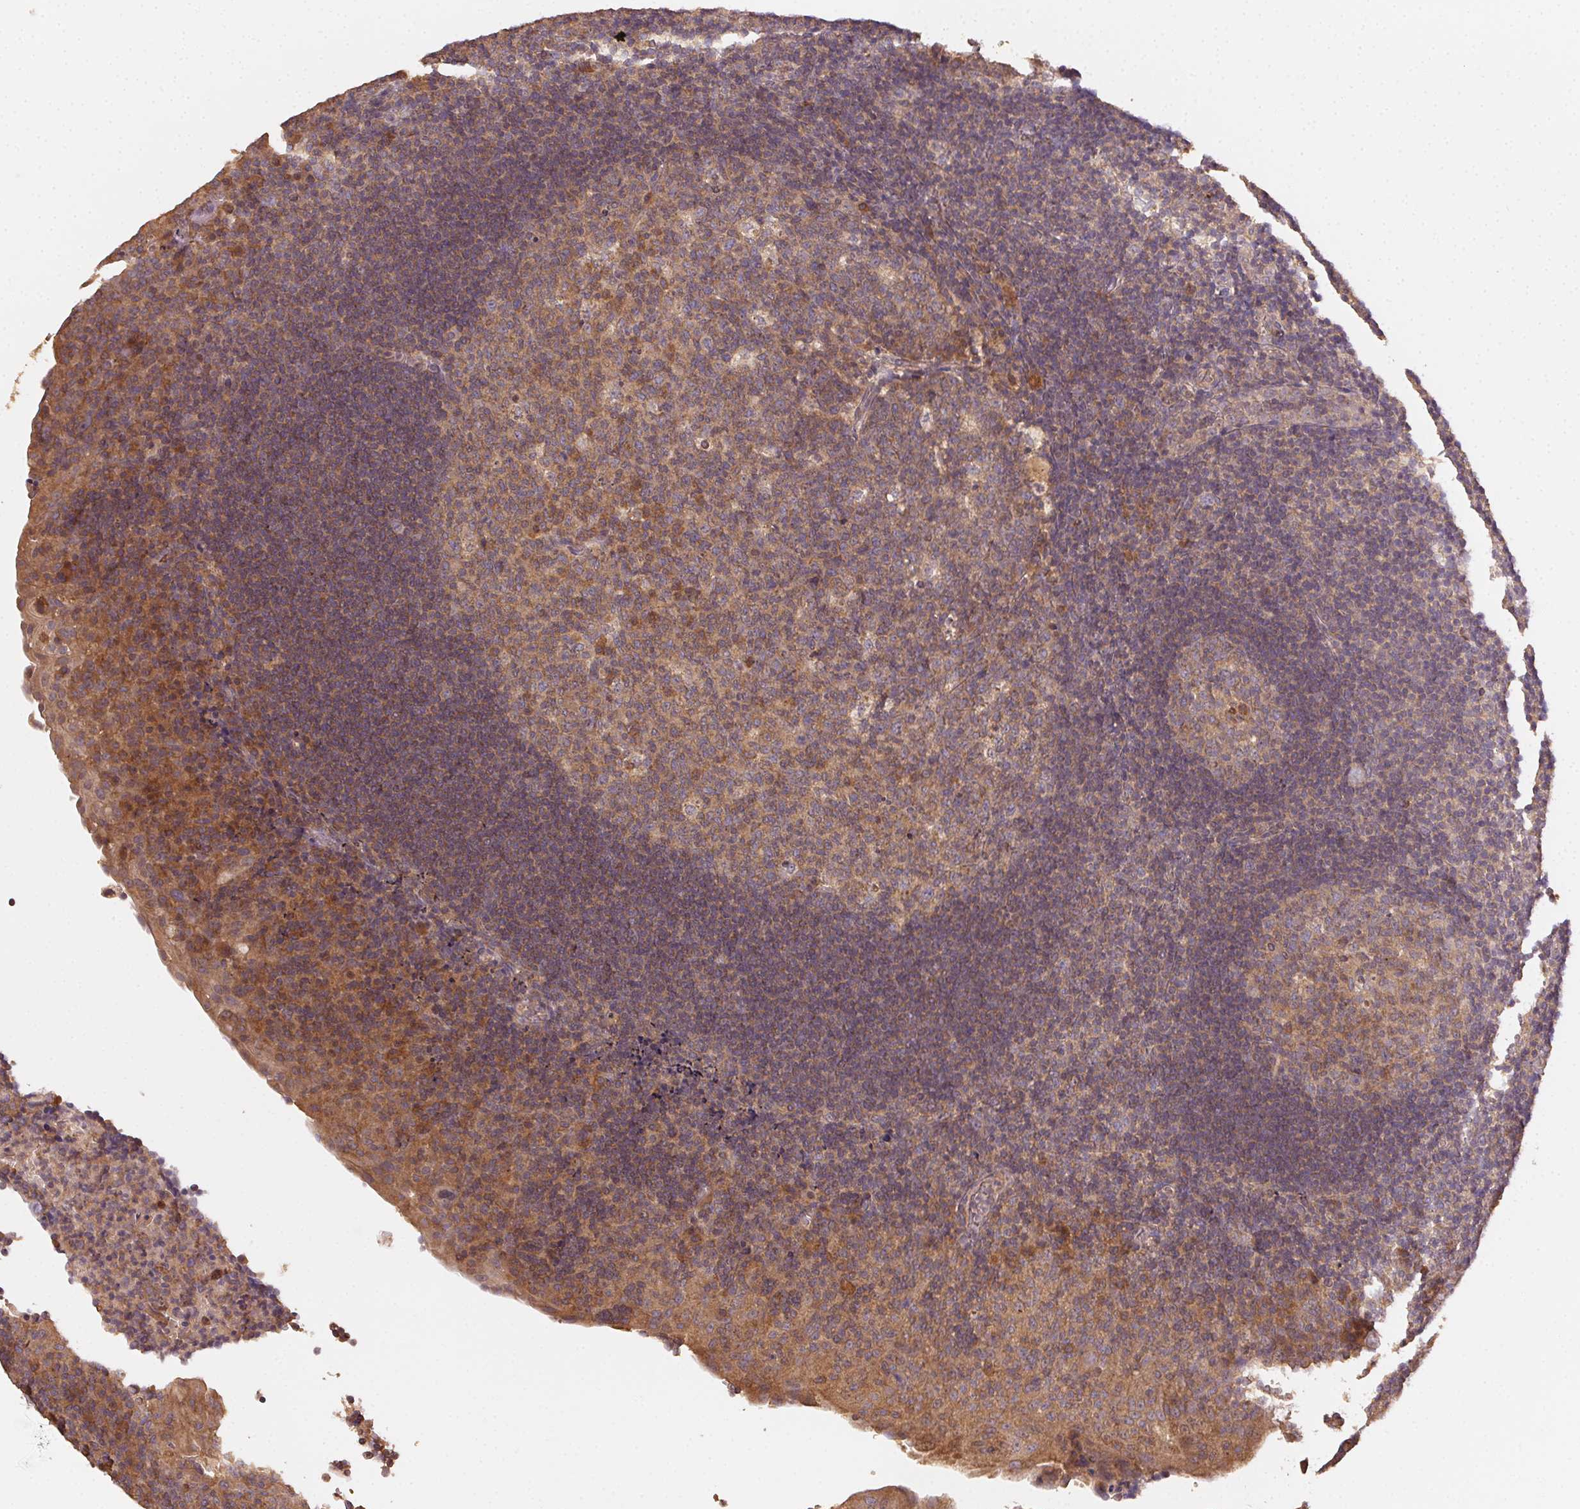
{"staining": {"intensity": "weak", "quantity": "25%-75%", "location": "cytoplasmic/membranous"}, "tissue": "tonsil", "cell_type": "Germinal center cells", "image_type": "normal", "snomed": [{"axis": "morphology", "description": "Normal tissue, NOS"}, {"axis": "topography", "description": "Tonsil"}], "caption": "Protein expression analysis of unremarkable human tonsil reveals weak cytoplasmic/membranous positivity in approximately 25%-75% of germinal center cells.", "gene": "RALA", "patient": {"sex": "male", "age": 17}}